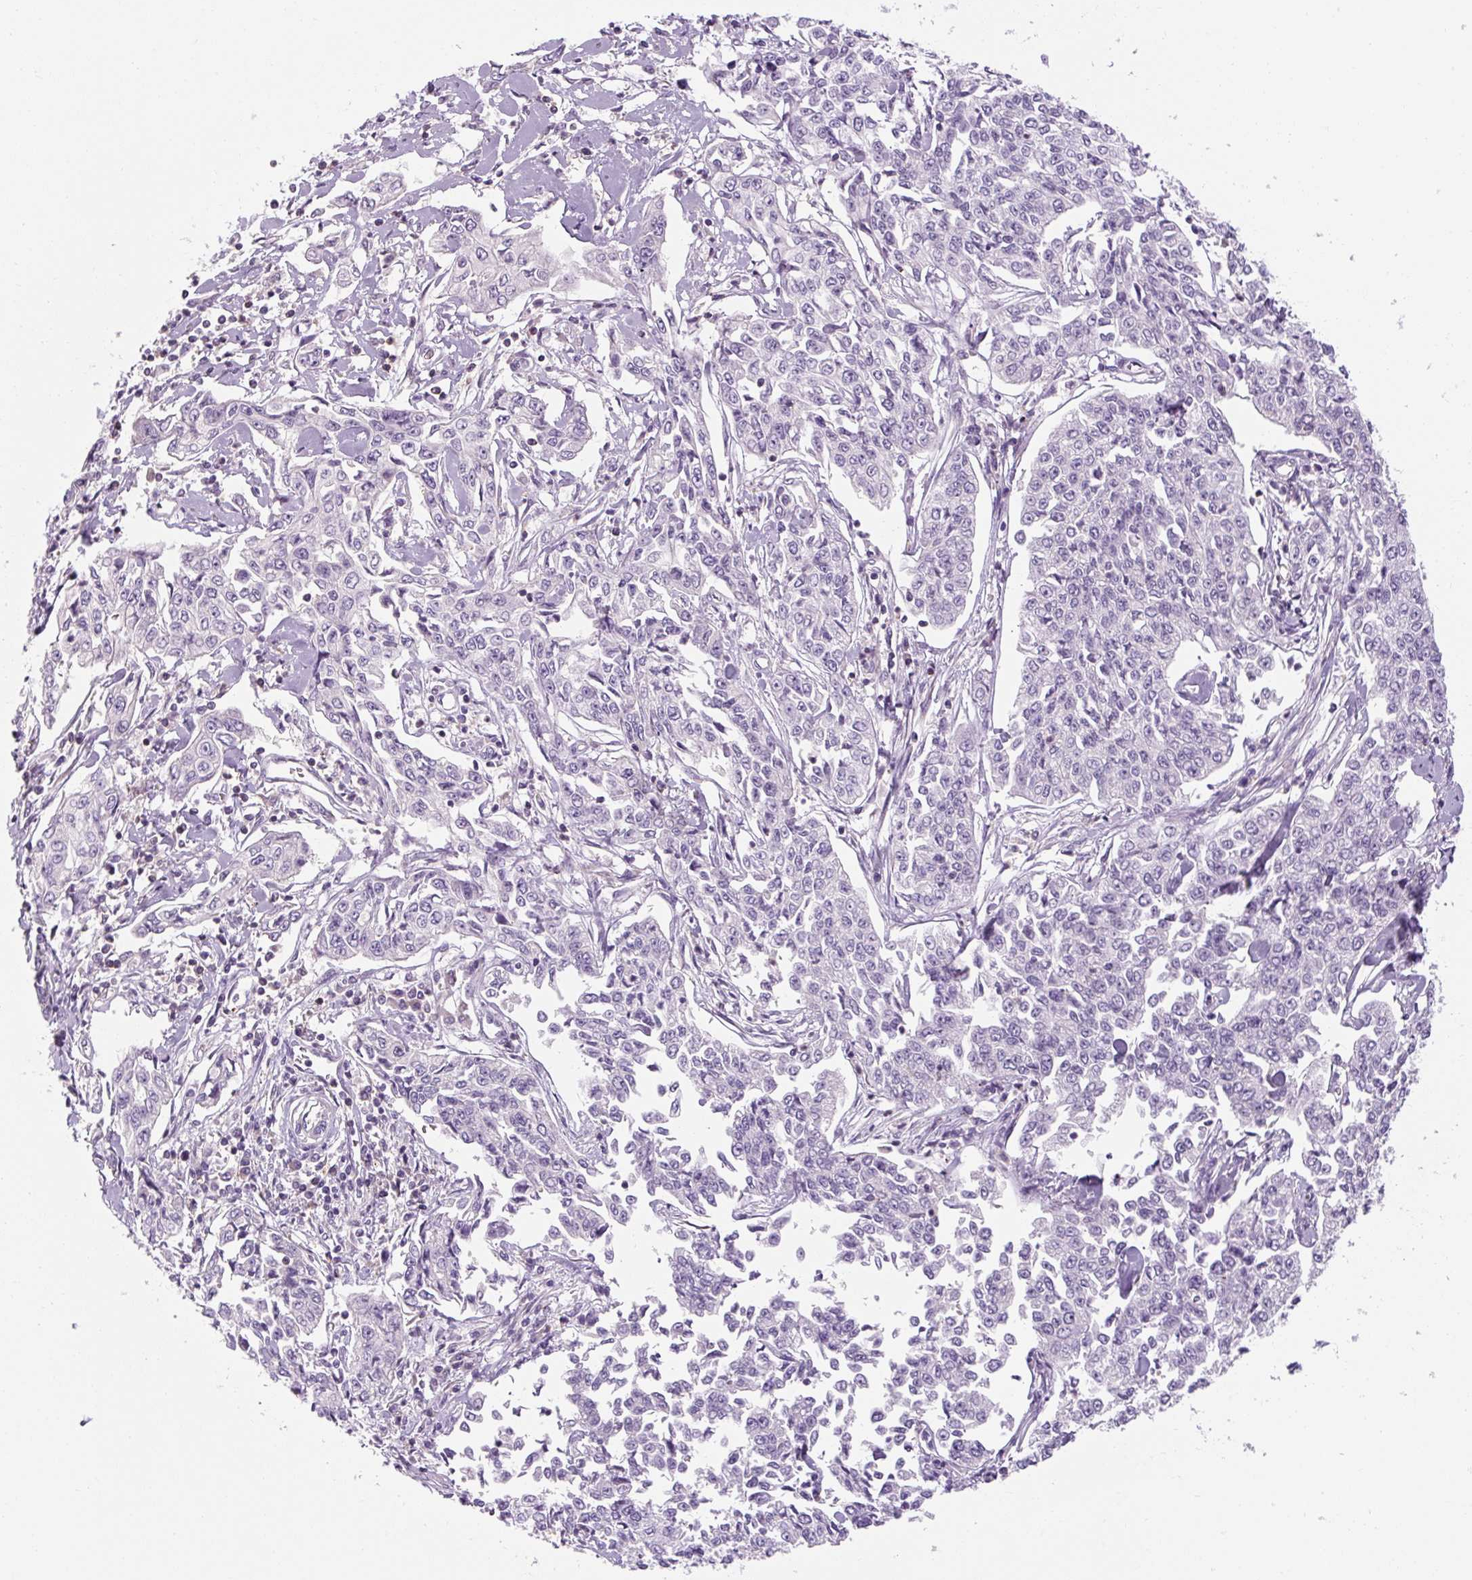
{"staining": {"intensity": "negative", "quantity": "none", "location": "none"}, "tissue": "cervical cancer", "cell_type": "Tumor cells", "image_type": "cancer", "snomed": [{"axis": "morphology", "description": "Squamous cell carcinoma, NOS"}, {"axis": "topography", "description": "Cervix"}], "caption": "This is a photomicrograph of immunohistochemistry staining of cervical cancer, which shows no expression in tumor cells. Brightfield microscopy of immunohistochemistry (IHC) stained with DAB (3,3'-diaminobenzidine) (brown) and hematoxylin (blue), captured at high magnification.", "gene": "TIGD2", "patient": {"sex": "female", "age": 35}}